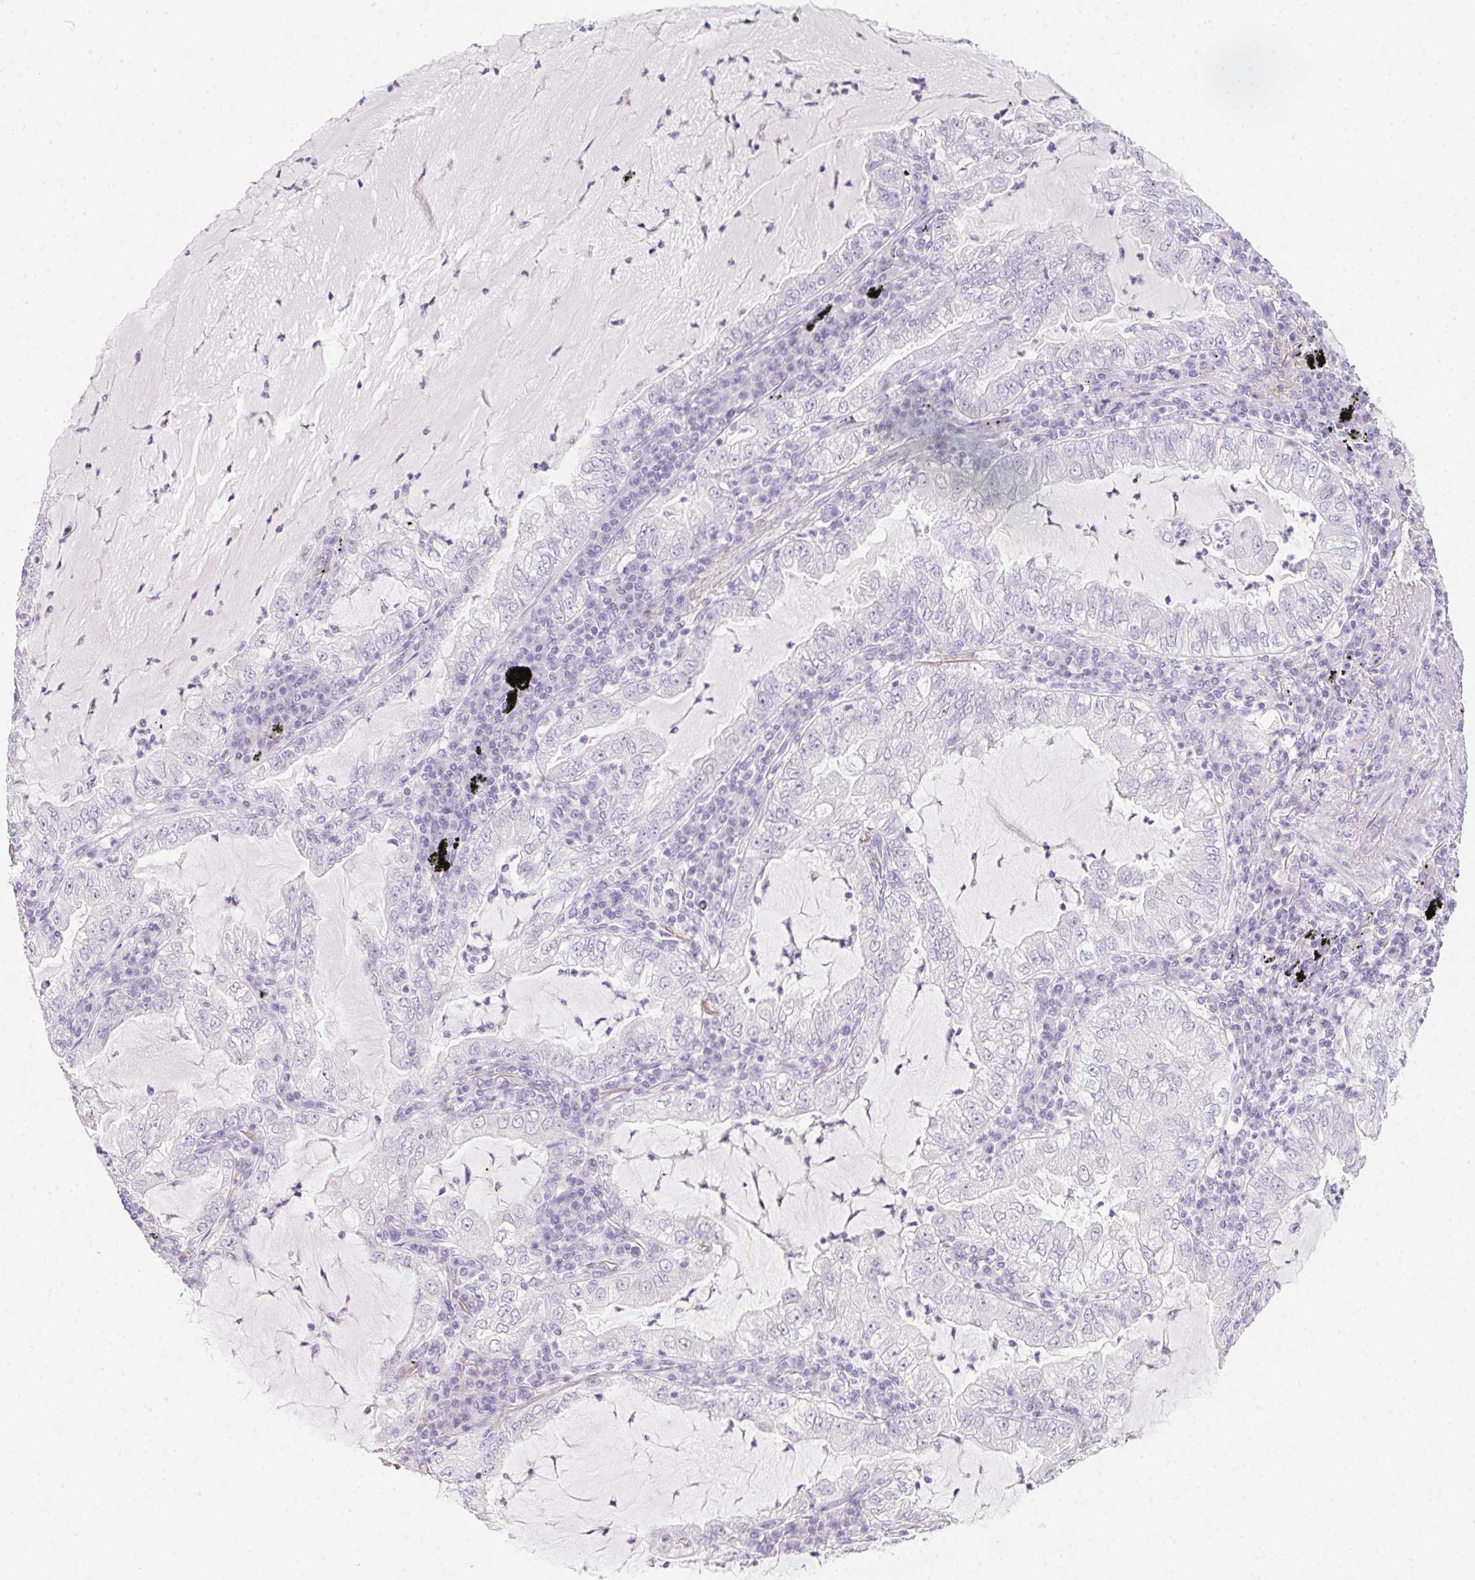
{"staining": {"intensity": "negative", "quantity": "none", "location": "none"}, "tissue": "lung cancer", "cell_type": "Tumor cells", "image_type": "cancer", "snomed": [{"axis": "morphology", "description": "Adenocarcinoma, NOS"}, {"axis": "topography", "description": "Lung"}], "caption": "Immunohistochemical staining of lung cancer (adenocarcinoma) shows no significant expression in tumor cells.", "gene": "MYL4", "patient": {"sex": "female", "age": 73}}